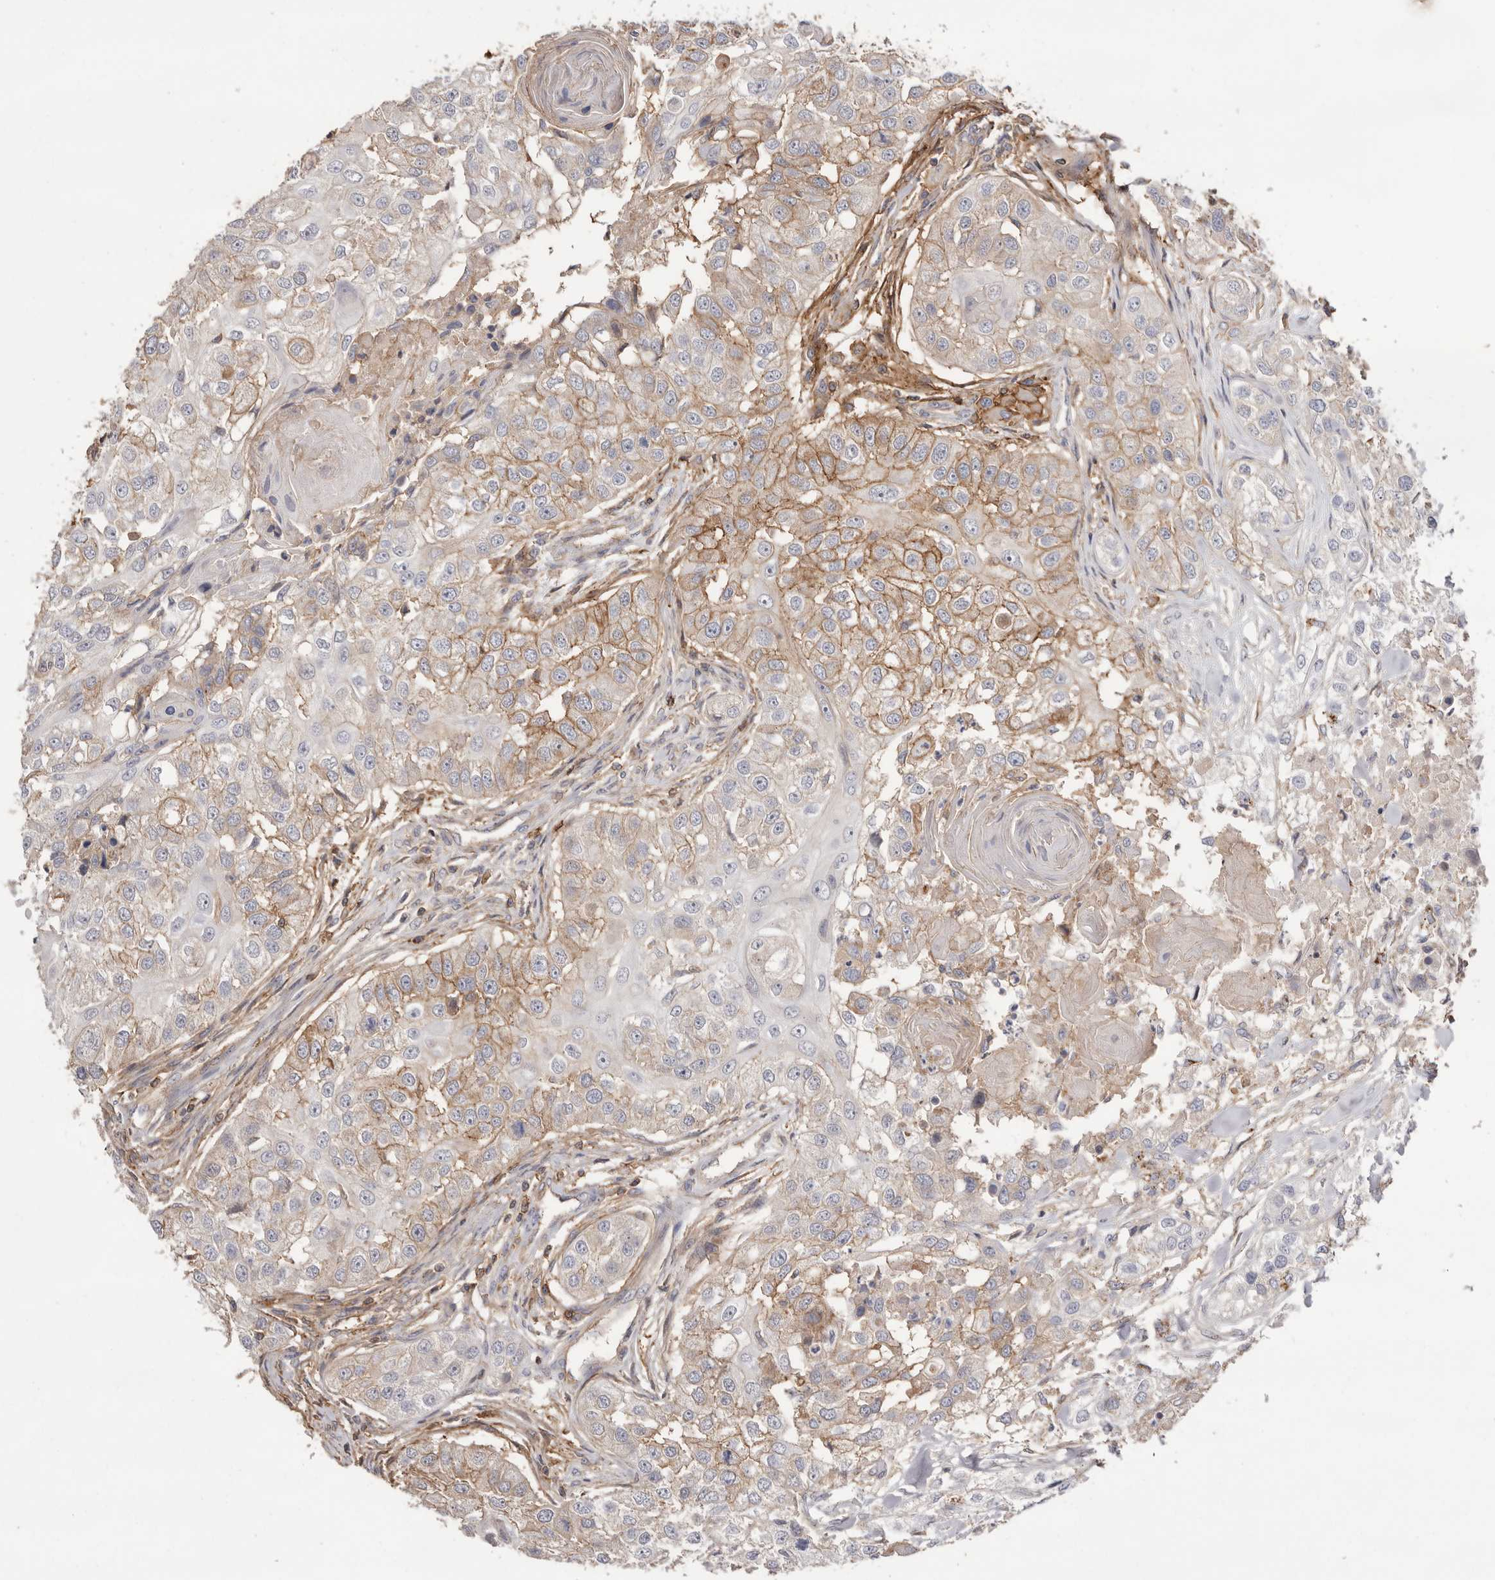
{"staining": {"intensity": "moderate", "quantity": "25%-75%", "location": "cytoplasmic/membranous"}, "tissue": "head and neck cancer", "cell_type": "Tumor cells", "image_type": "cancer", "snomed": [{"axis": "morphology", "description": "Normal tissue, NOS"}, {"axis": "morphology", "description": "Squamous cell carcinoma, NOS"}, {"axis": "topography", "description": "Skeletal muscle"}, {"axis": "topography", "description": "Head-Neck"}], "caption": "Protein expression analysis of head and neck cancer exhibits moderate cytoplasmic/membranous expression in approximately 25%-75% of tumor cells.", "gene": "MMACHC", "patient": {"sex": "male", "age": 51}}